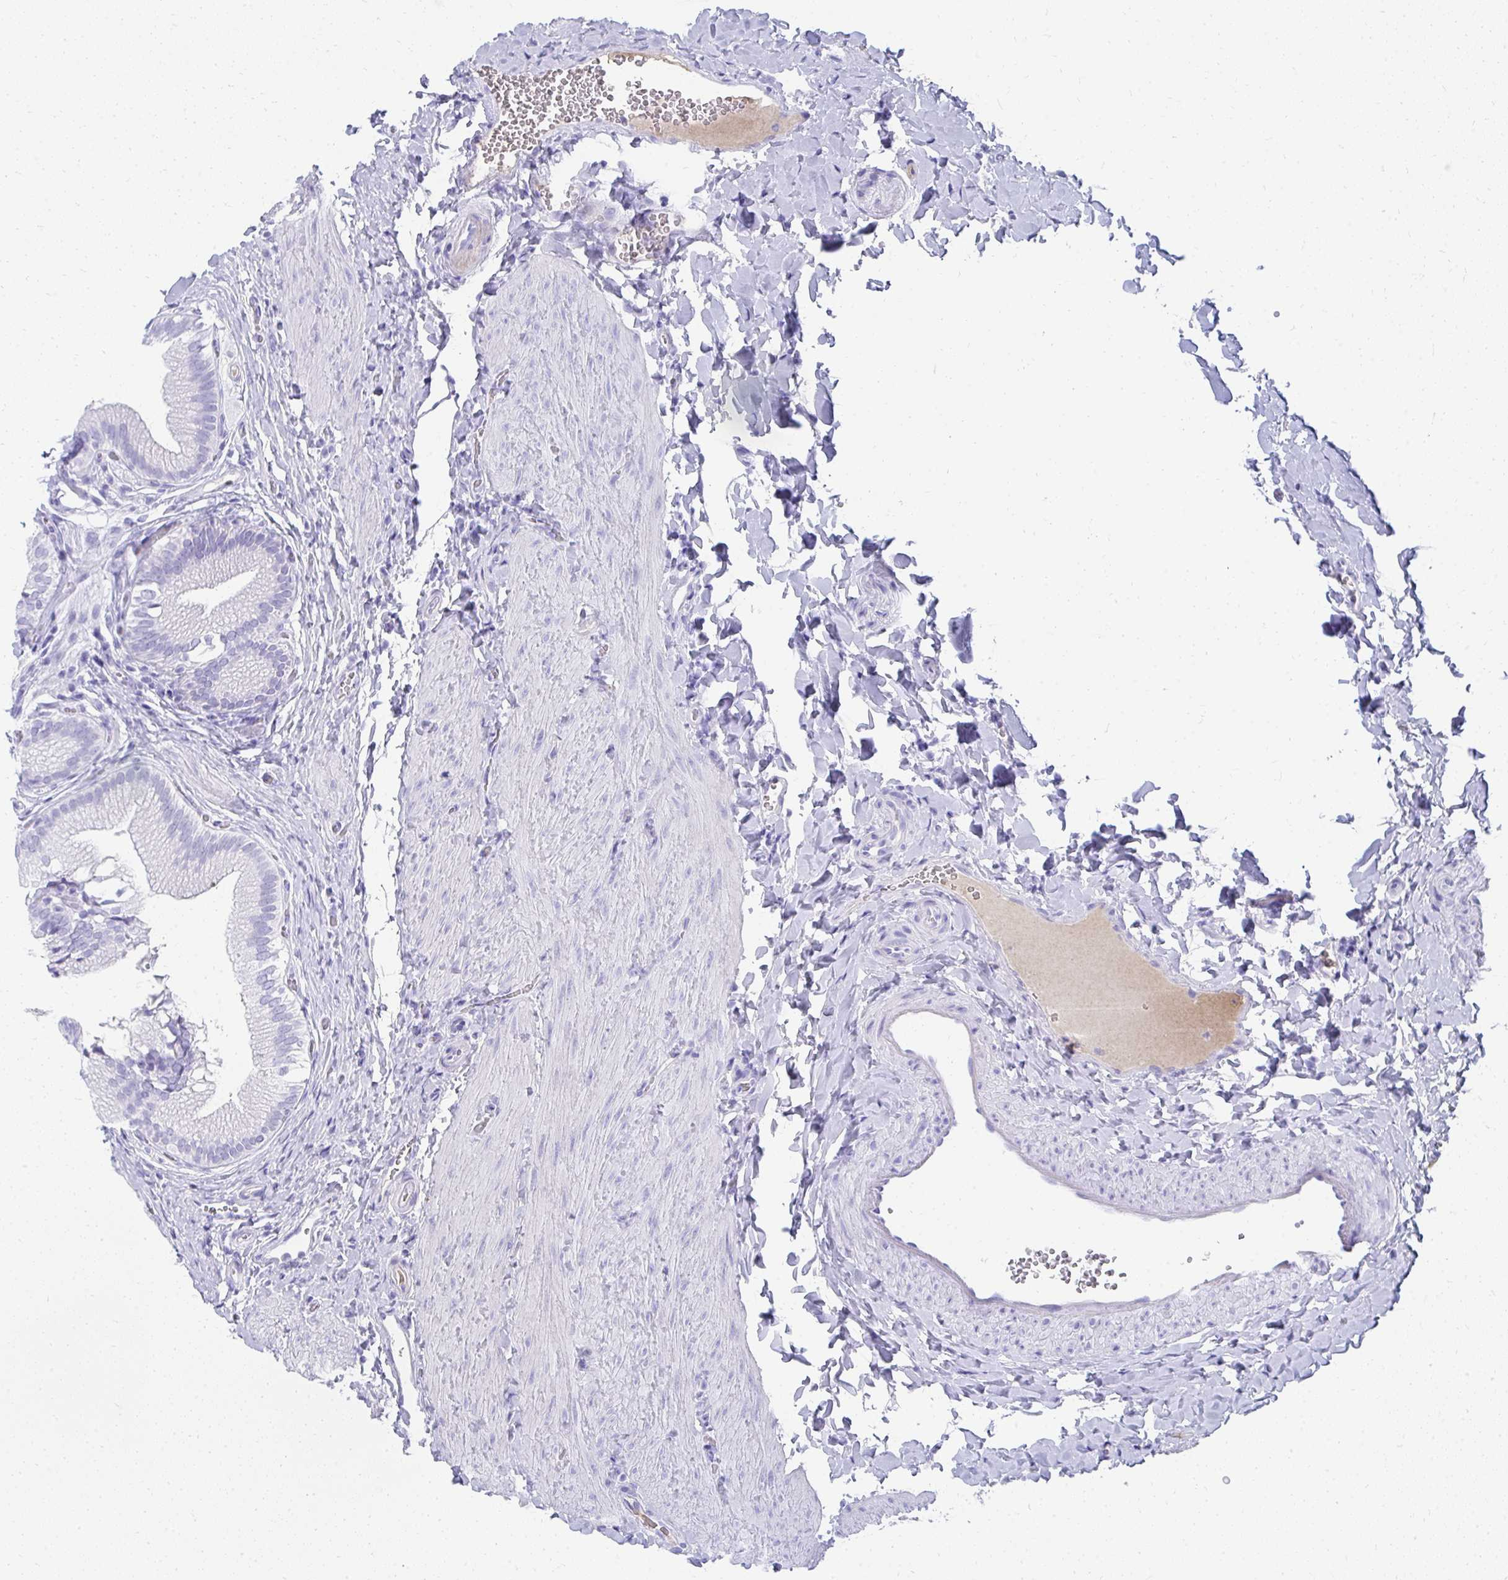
{"staining": {"intensity": "negative", "quantity": "none", "location": "none"}, "tissue": "gallbladder", "cell_type": "Glandular cells", "image_type": "normal", "snomed": [{"axis": "morphology", "description": "Normal tissue, NOS"}, {"axis": "topography", "description": "Gallbladder"}, {"axis": "topography", "description": "Peripheral nerve tissue"}], "caption": "Glandular cells are negative for protein expression in normal human gallbladder. (DAB (3,3'-diaminobenzidine) immunohistochemistry (IHC), high magnification).", "gene": "TNNT1", "patient": {"sex": "male", "age": 17}}